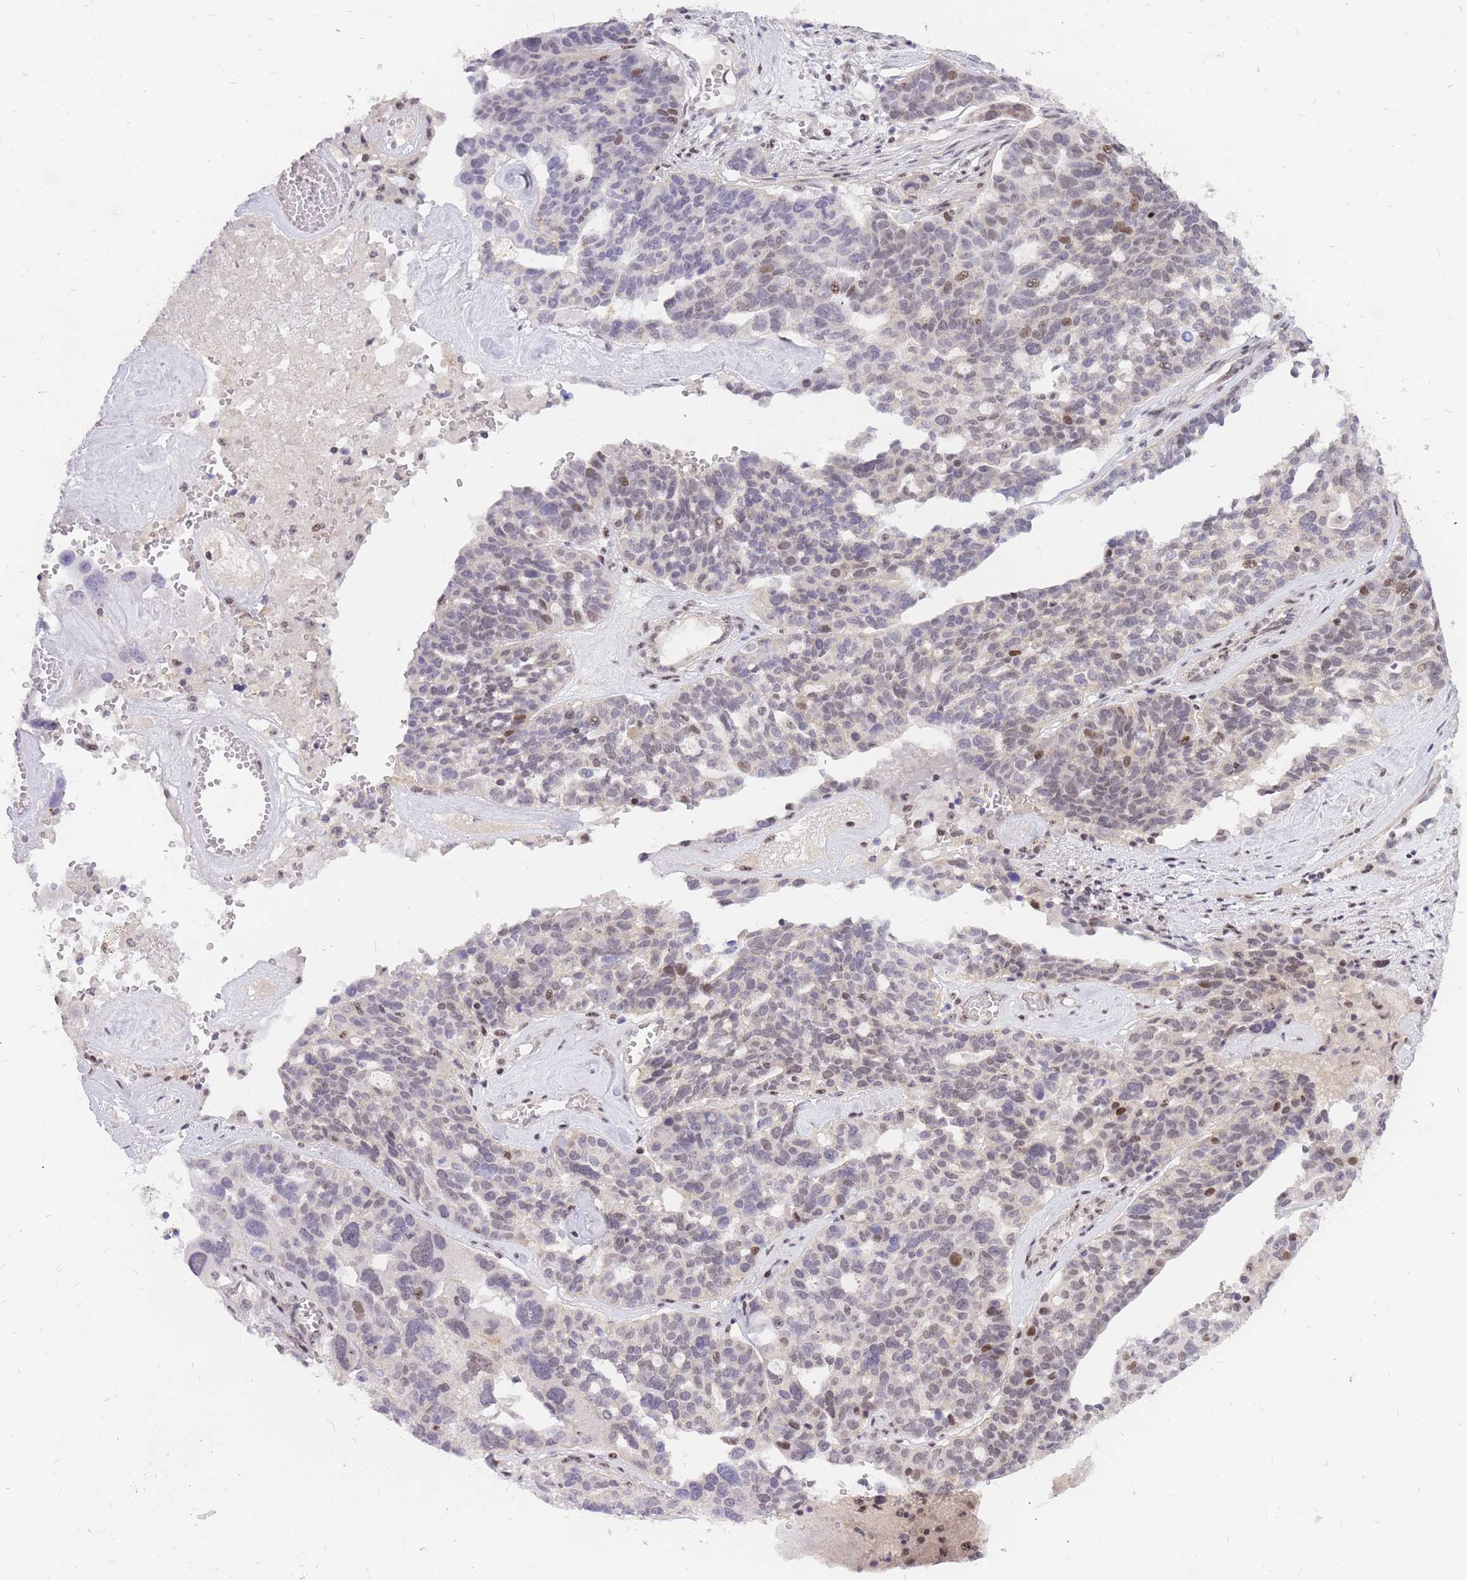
{"staining": {"intensity": "moderate", "quantity": "<25%", "location": "nuclear"}, "tissue": "ovarian cancer", "cell_type": "Tumor cells", "image_type": "cancer", "snomed": [{"axis": "morphology", "description": "Cystadenocarcinoma, serous, NOS"}, {"axis": "topography", "description": "Ovary"}], "caption": "This micrograph exhibits immunohistochemistry (IHC) staining of human ovarian cancer (serous cystadenocarcinoma), with low moderate nuclear staining in about <25% of tumor cells.", "gene": "TLE2", "patient": {"sex": "female", "age": 59}}